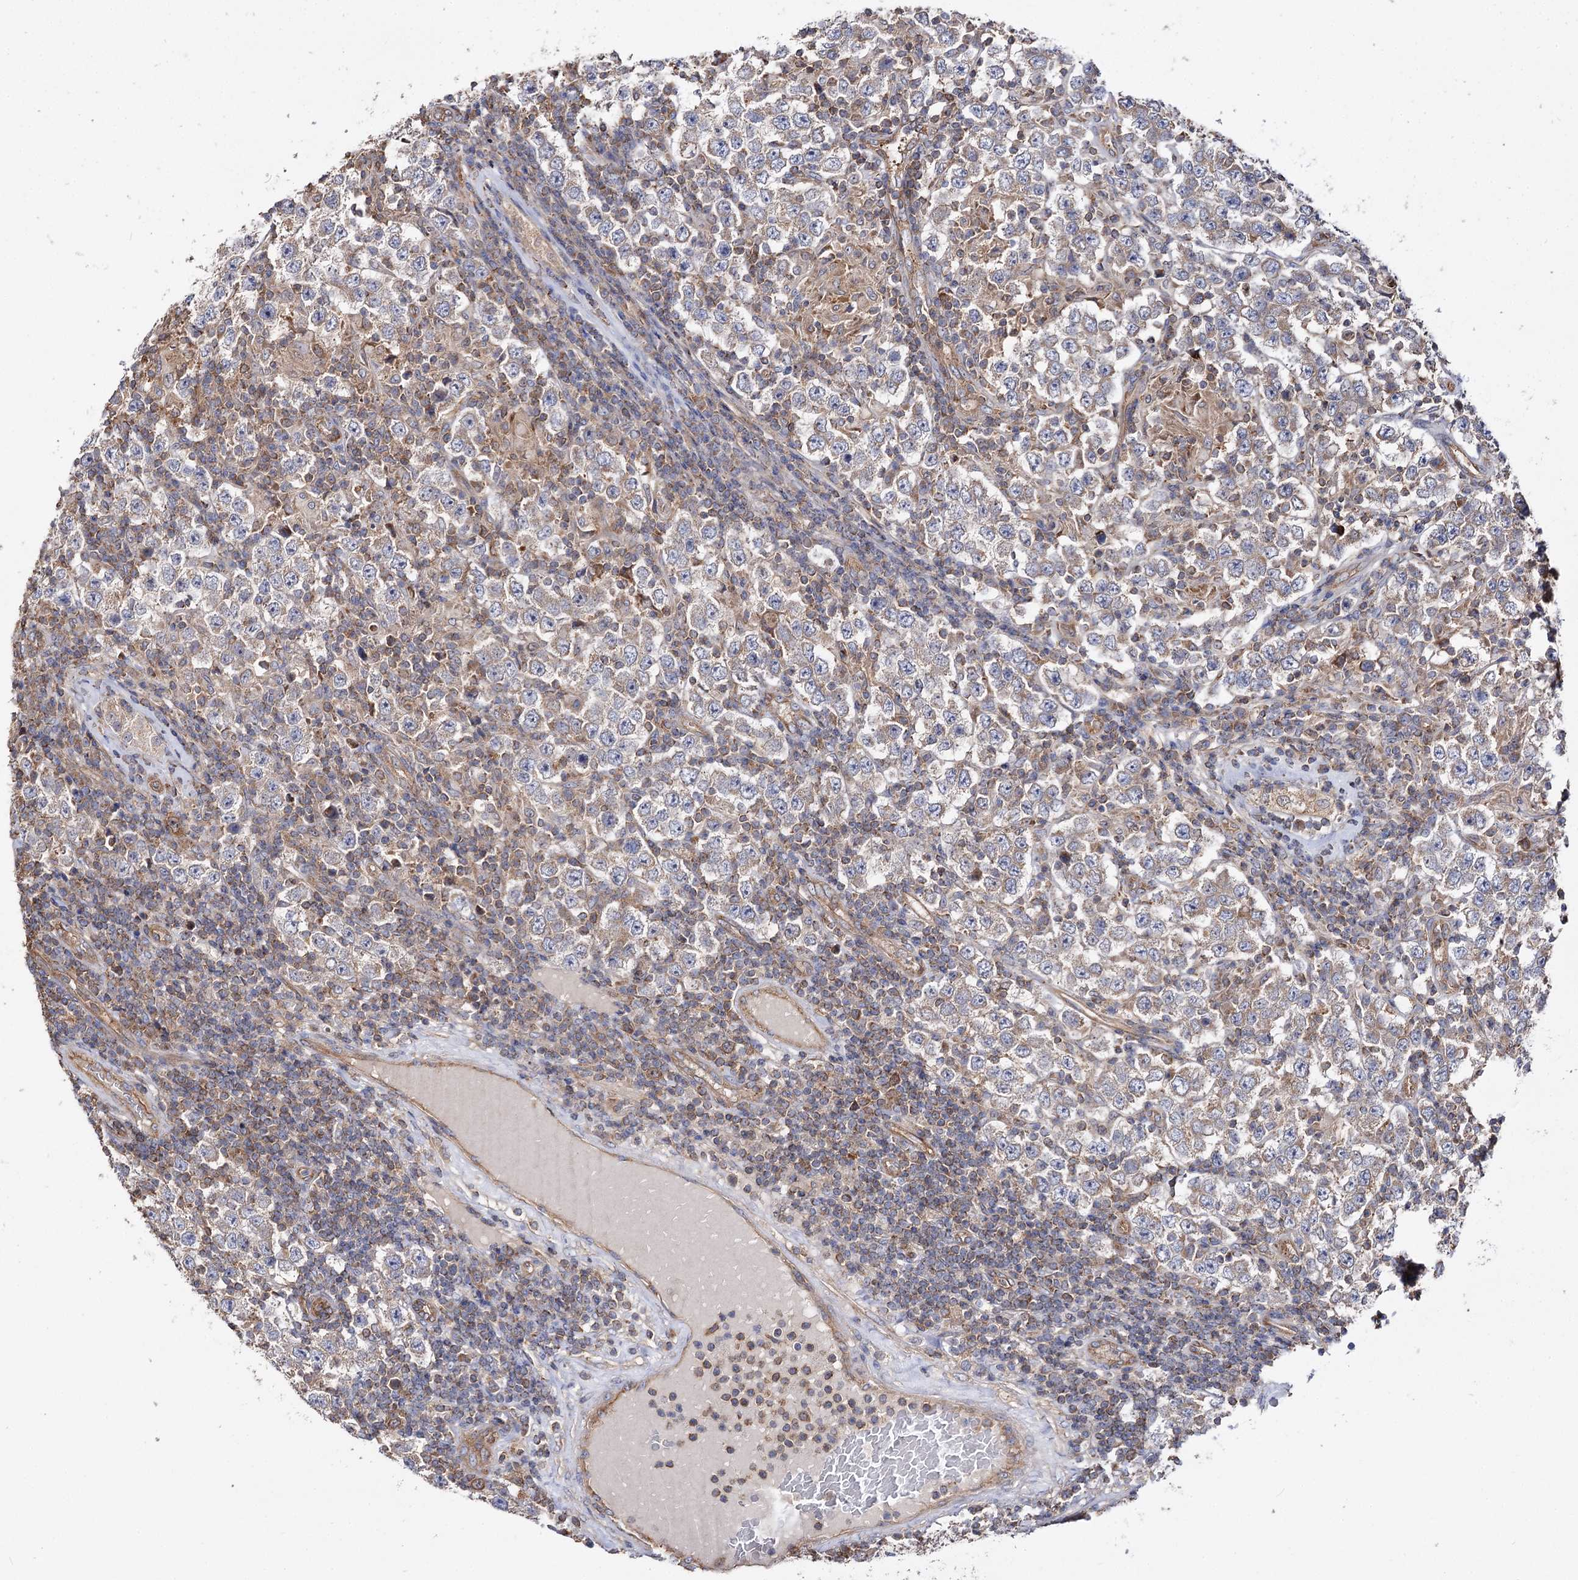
{"staining": {"intensity": "weak", "quantity": "25%-75%", "location": "cytoplasmic/membranous"}, "tissue": "testis cancer", "cell_type": "Tumor cells", "image_type": "cancer", "snomed": [{"axis": "morphology", "description": "Normal tissue, NOS"}, {"axis": "morphology", "description": "Urothelial carcinoma, High grade"}, {"axis": "morphology", "description": "Seminoma, NOS"}, {"axis": "morphology", "description": "Carcinoma, Embryonal, NOS"}, {"axis": "topography", "description": "Urinary bladder"}, {"axis": "topography", "description": "Testis"}], "caption": "A brown stain shows weak cytoplasmic/membranous expression of a protein in human seminoma (testis) tumor cells.", "gene": "IDI1", "patient": {"sex": "male", "age": 41}}